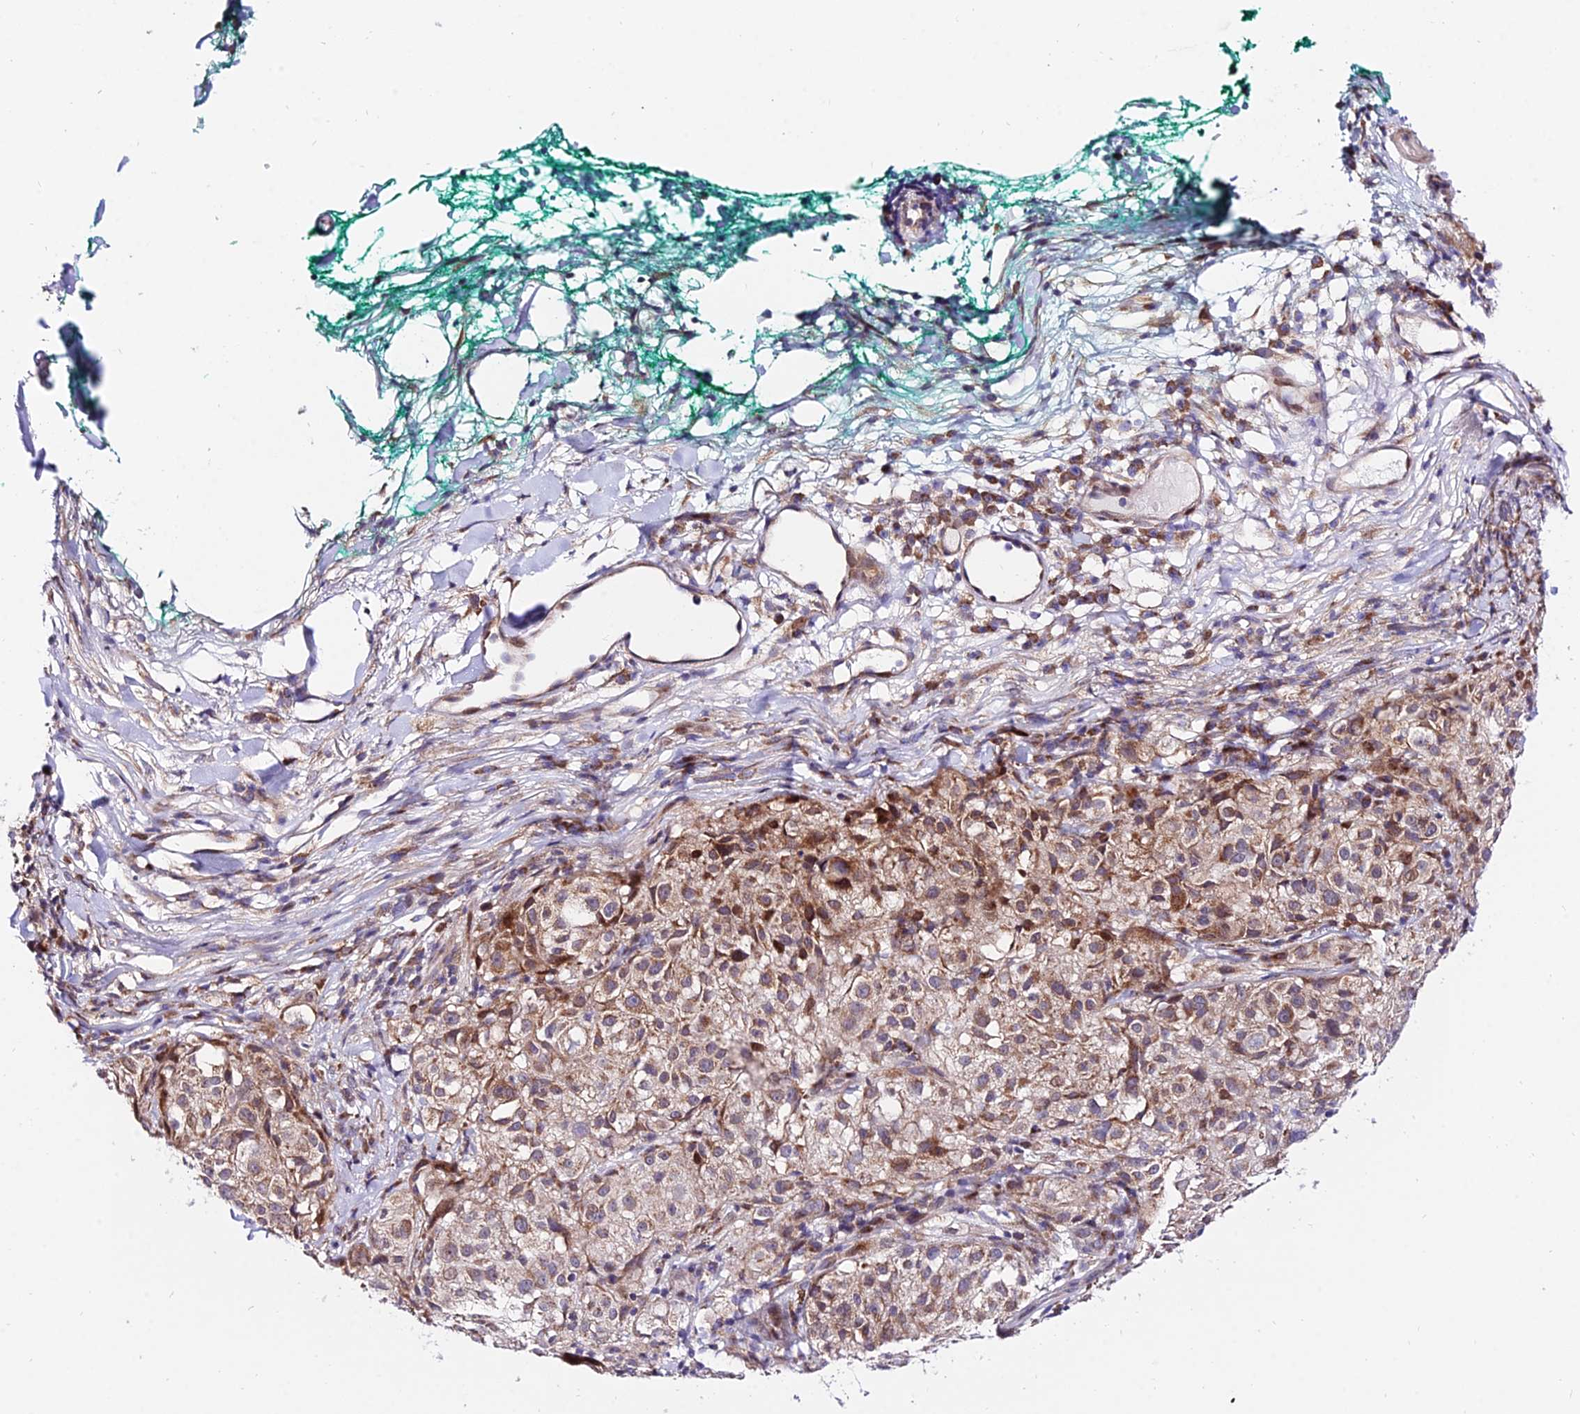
{"staining": {"intensity": "moderate", "quantity": ">75%", "location": "cytoplasmic/membranous"}, "tissue": "melanoma", "cell_type": "Tumor cells", "image_type": "cancer", "snomed": [{"axis": "morphology", "description": "Necrosis, NOS"}, {"axis": "morphology", "description": "Malignant melanoma, NOS"}, {"axis": "topography", "description": "Skin"}], "caption": "Melanoma stained with DAB (3,3'-diaminobenzidine) immunohistochemistry demonstrates medium levels of moderate cytoplasmic/membranous expression in about >75% of tumor cells. (DAB IHC, brown staining for protein, blue staining for nuclei).", "gene": "ATP5PB", "patient": {"sex": "female", "age": 87}}